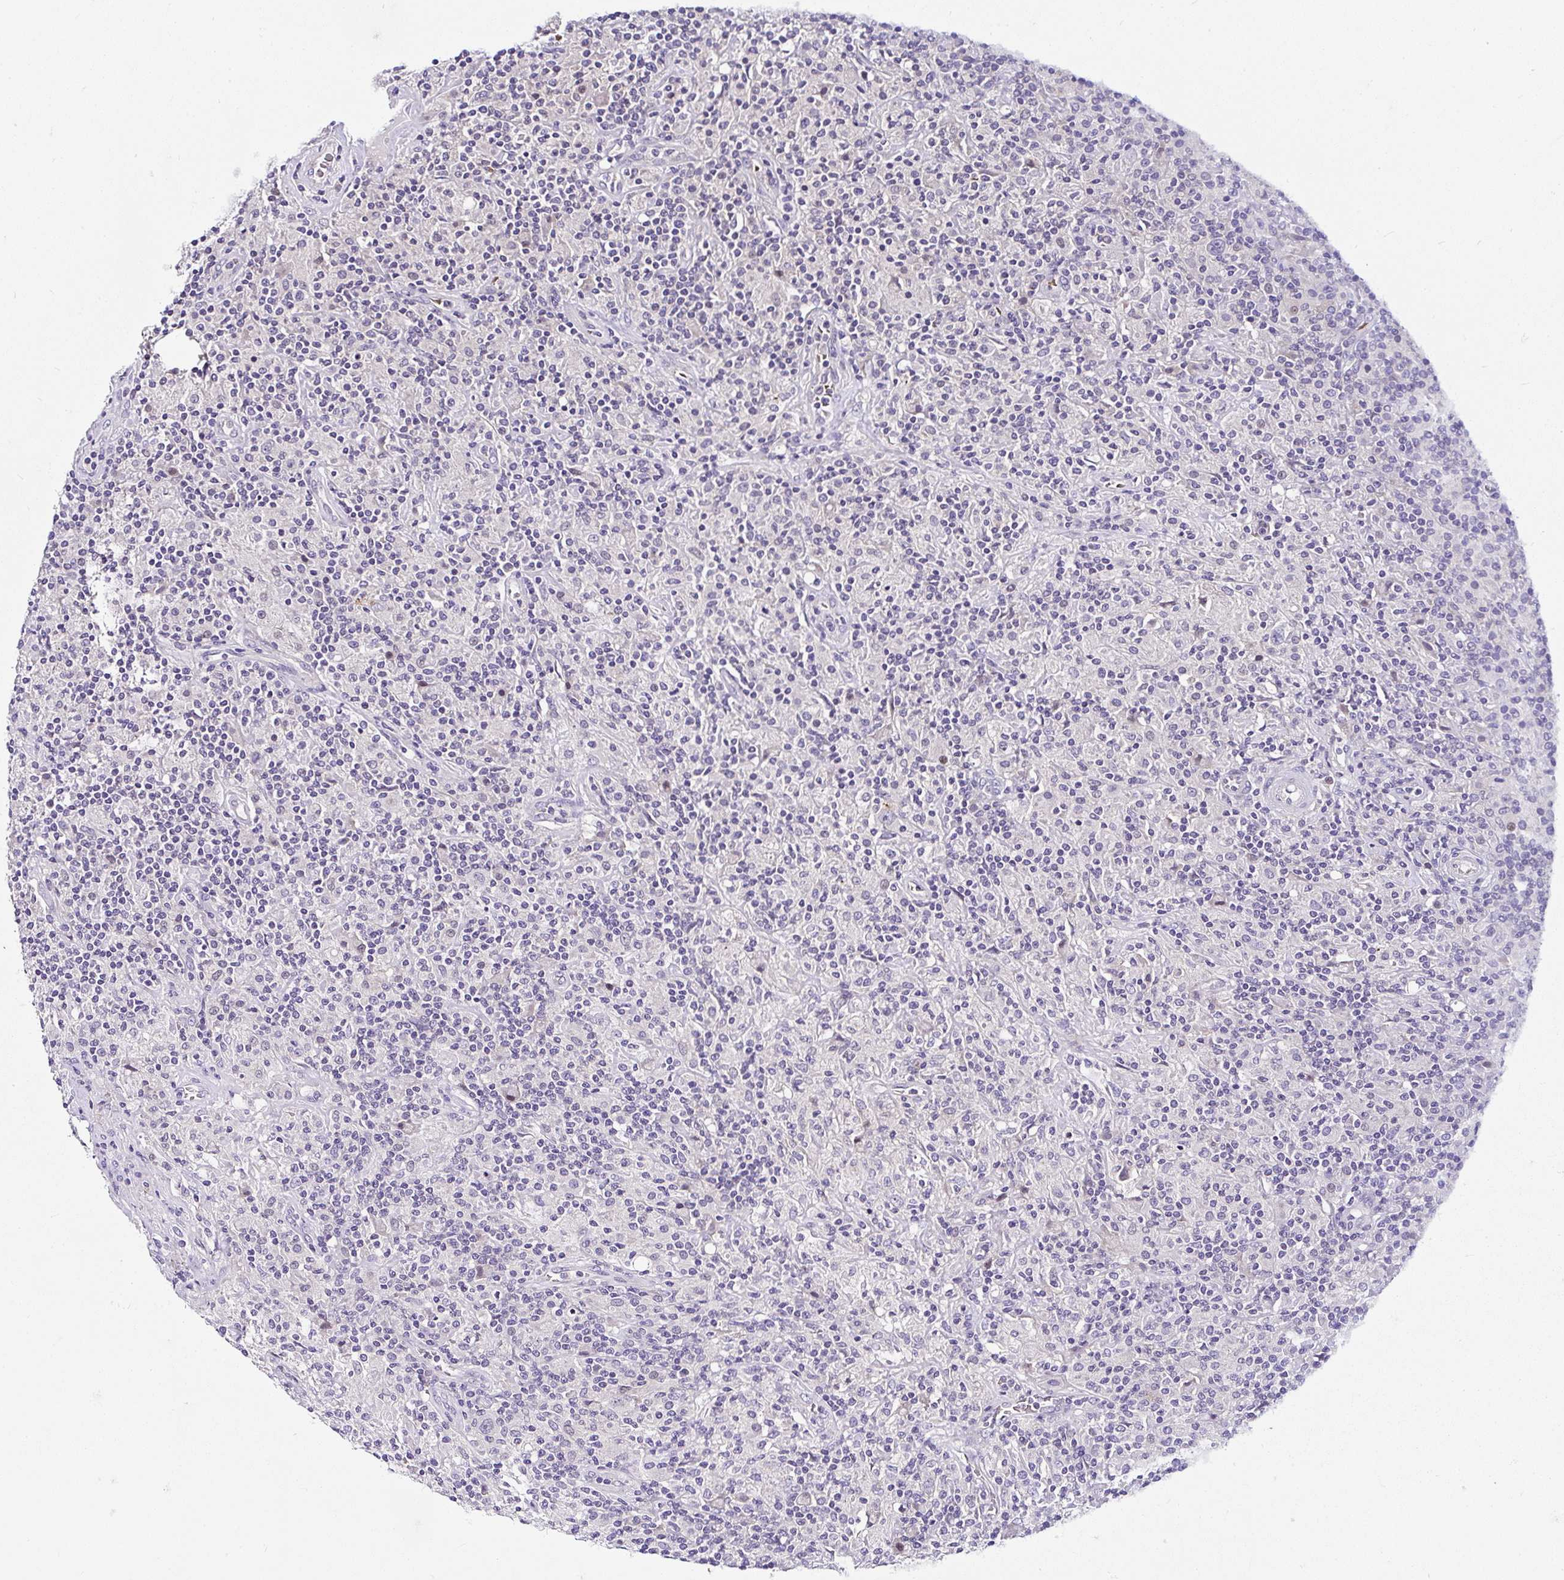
{"staining": {"intensity": "negative", "quantity": "none", "location": "none"}, "tissue": "lymphoma", "cell_type": "Tumor cells", "image_type": "cancer", "snomed": [{"axis": "morphology", "description": "Hodgkin's disease, NOS"}, {"axis": "topography", "description": "Lymph node"}], "caption": "Immunohistochemistry histopathology image of human Hodgkin's disease stained for a protein (brown), which exhibits no staining in tumor cells.", "gene": "DEPDC5", "patient": {"sex": "male", "age": 70}}